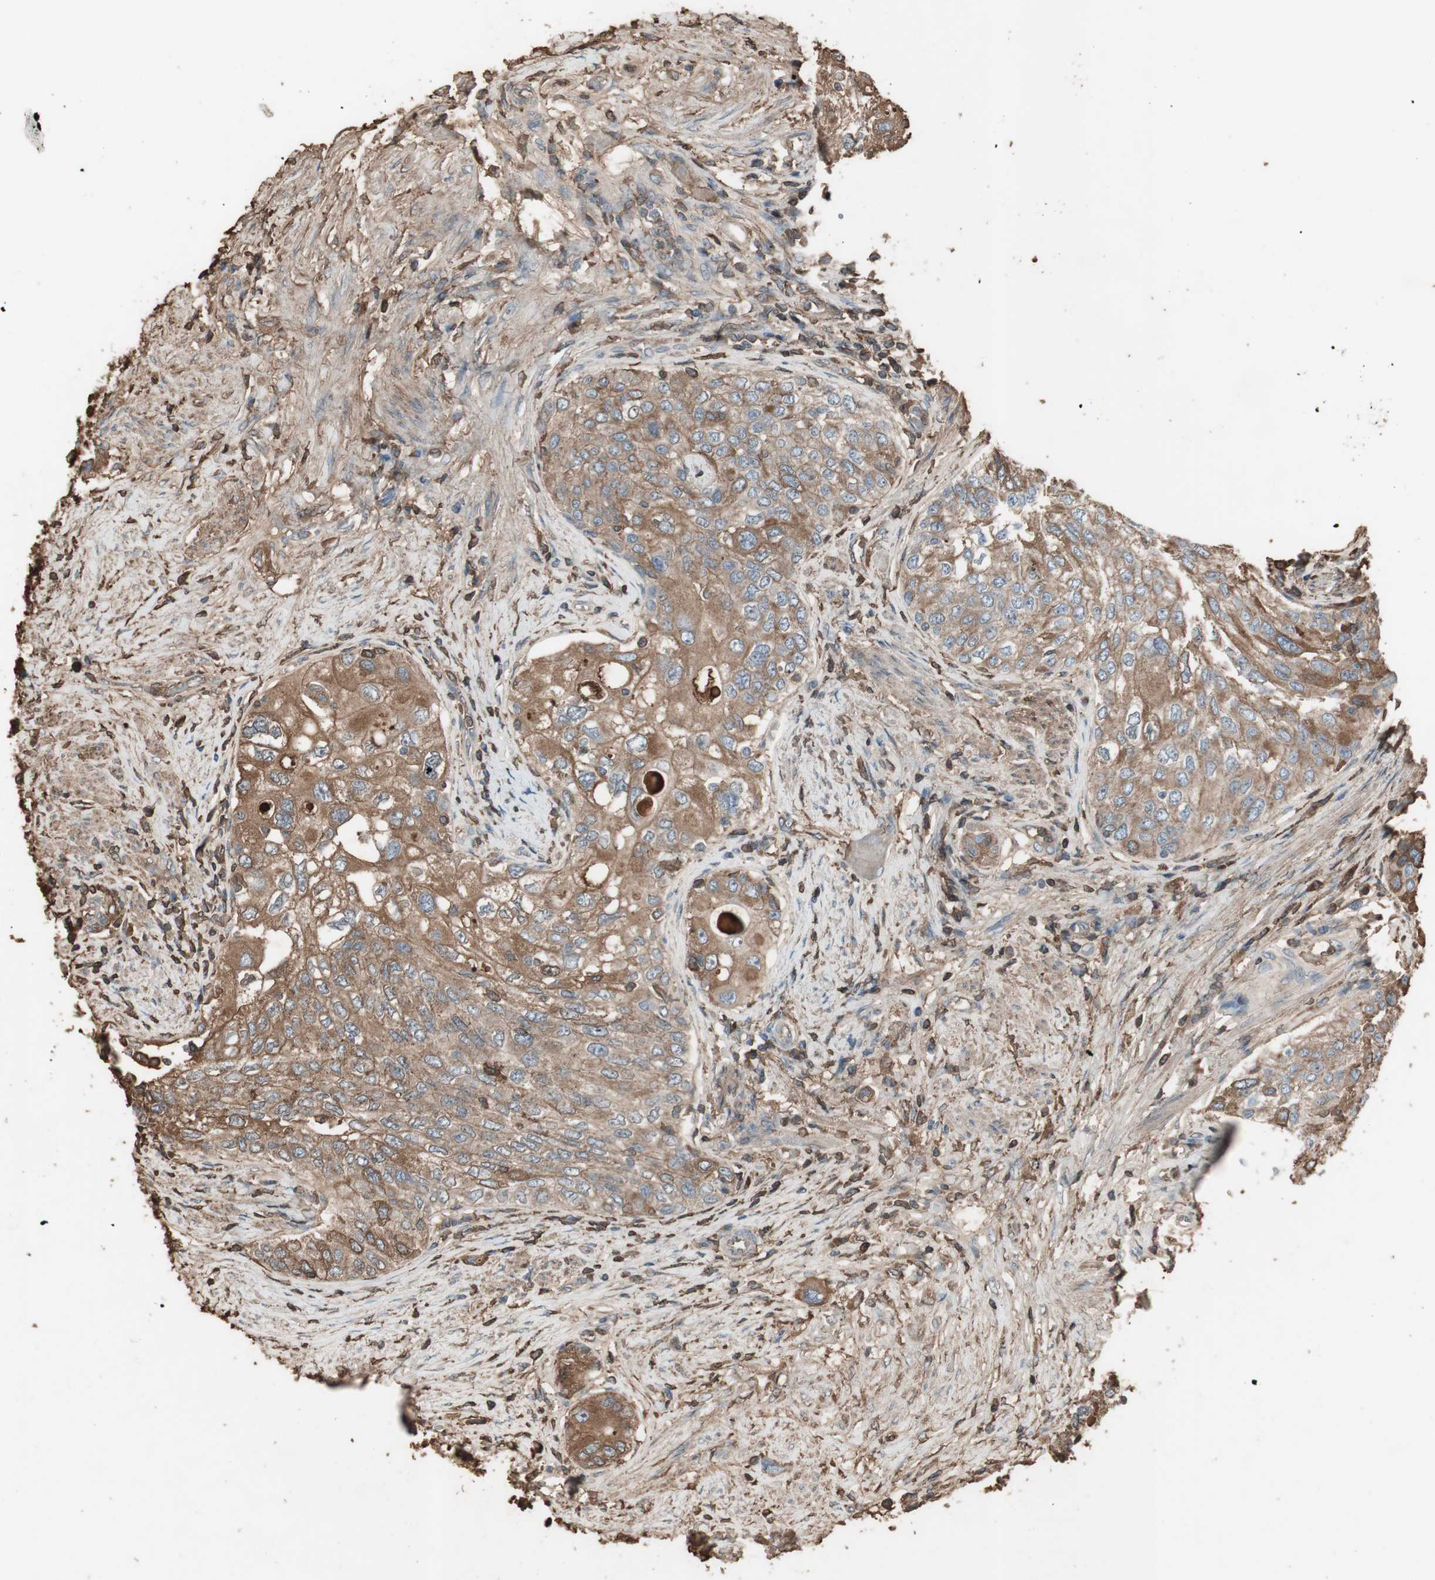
{"staining": {"intensity": "moderate", "quantity": ">75%", "location": "cytoplasmic/membranous"}, "tissue": "urothelial cancer", "cell_type": "Tumor cells", "image_type": "cancer", "snomed": [{"axis": "morphology", "description": "Urothelial carcinoma, High grade"}, {"axis": "topography", "description": "Urinary bladder"}], "caption": "Urothelial cancer stained for a protein reveals moderate cytoplasmic/membranous positivity in tumor cells.", "gene": "MMP14", "patient": {"sex": "female", "age": 56}}